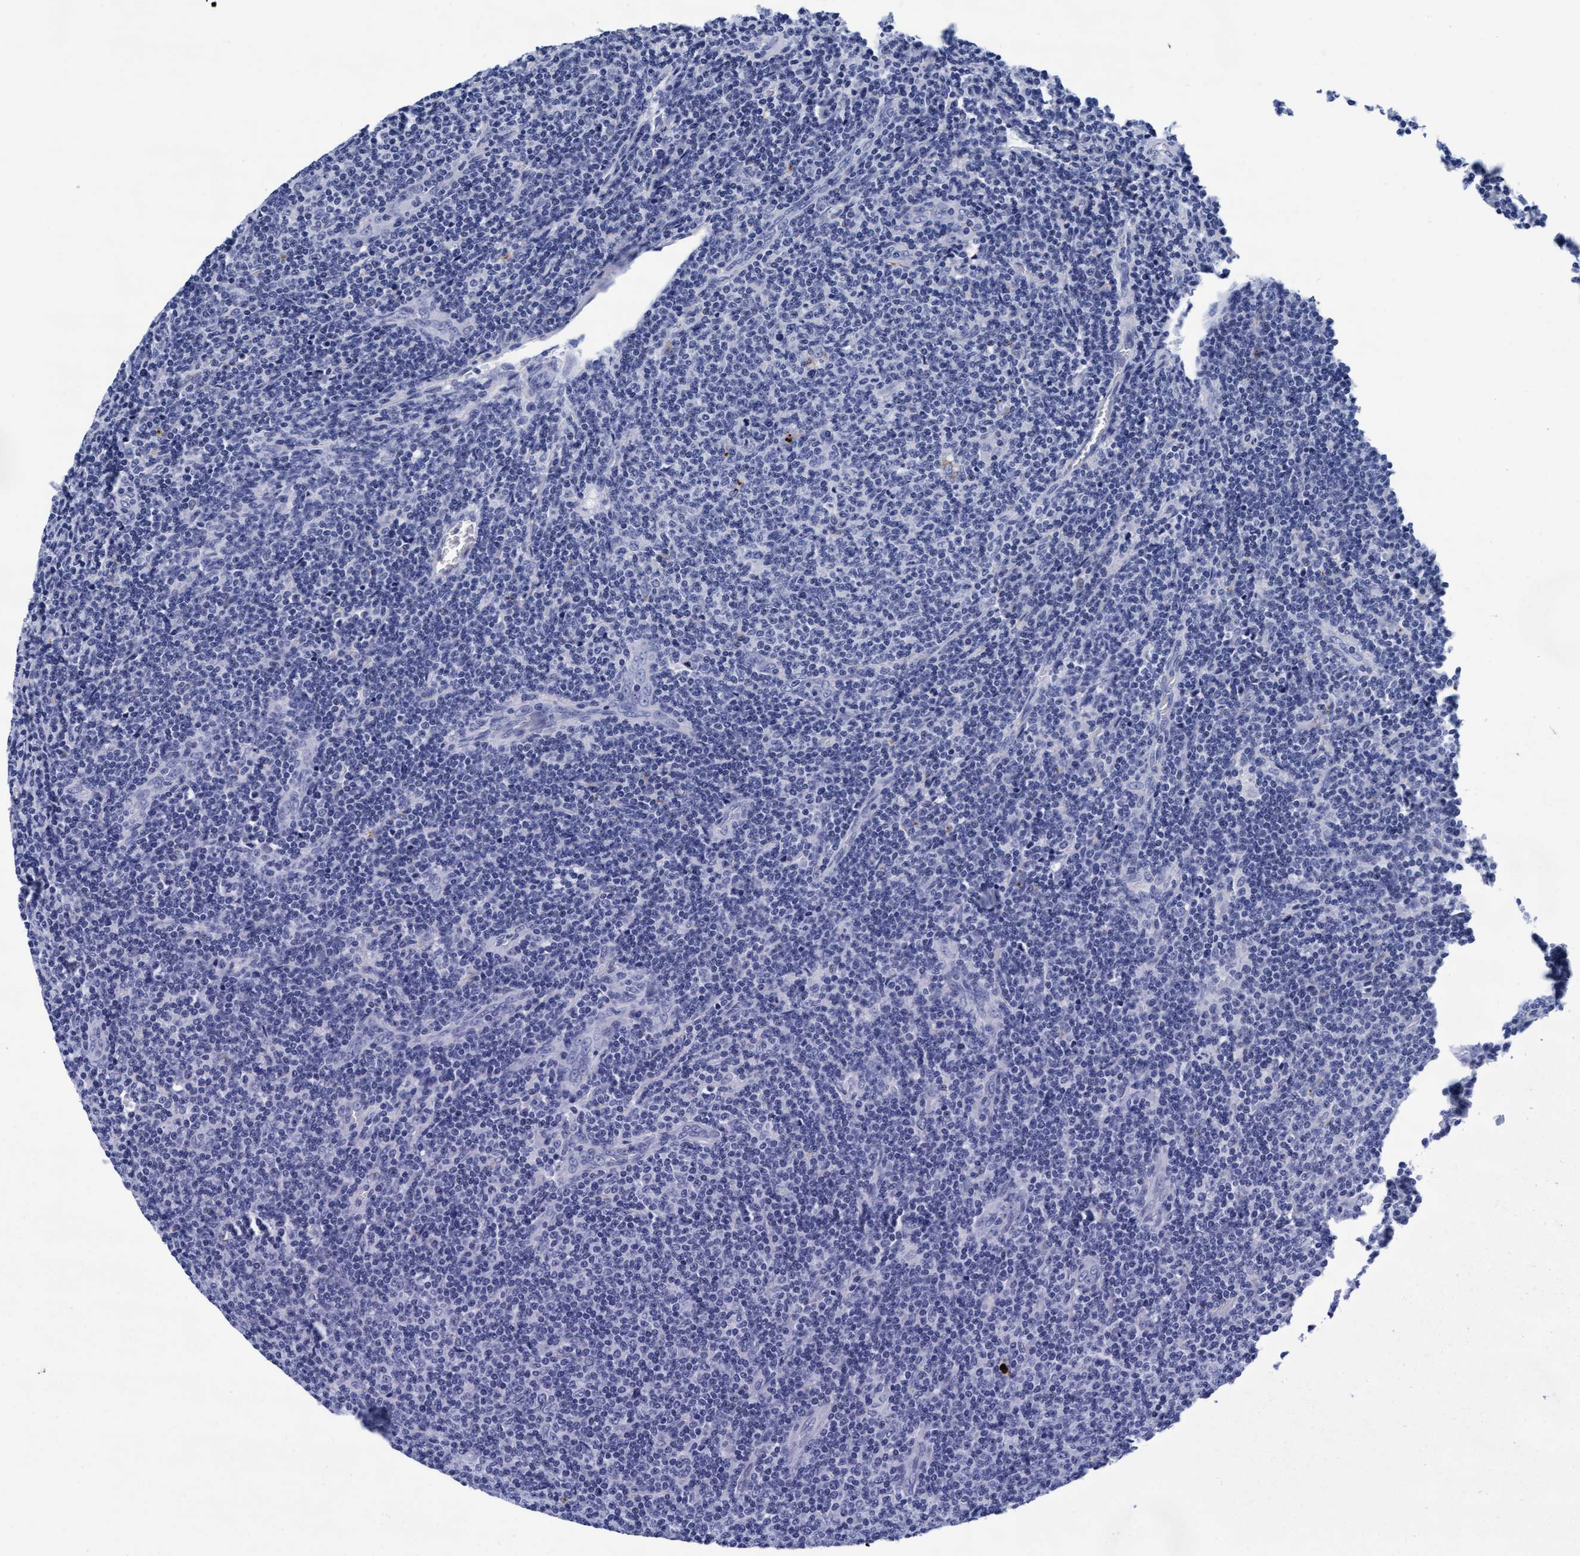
{"staining": {"intensity": "negative", "quantity": "none", "location": "none"}, "tissue": "lymphoma", "cell_type": "Tumor cells", "image_type": "cancer", "snomed": [{"axis": "morphology", "description": "Malignant lymphoma, non-Hodgkin's type, Low grade"}, {"axis": "topography", "description": "Lymph node"}], "caption": "IHC photomicrograph of neoplastic tissue: human malignant lymphoma, non-Hodgkin's type (low-grade) stained with DAB (3,3'-diaminobenzidine) shows no significant protein positivity in tumor cells.", "gene": "ARSG", "patient": {"sex": "male", "age": 66}}